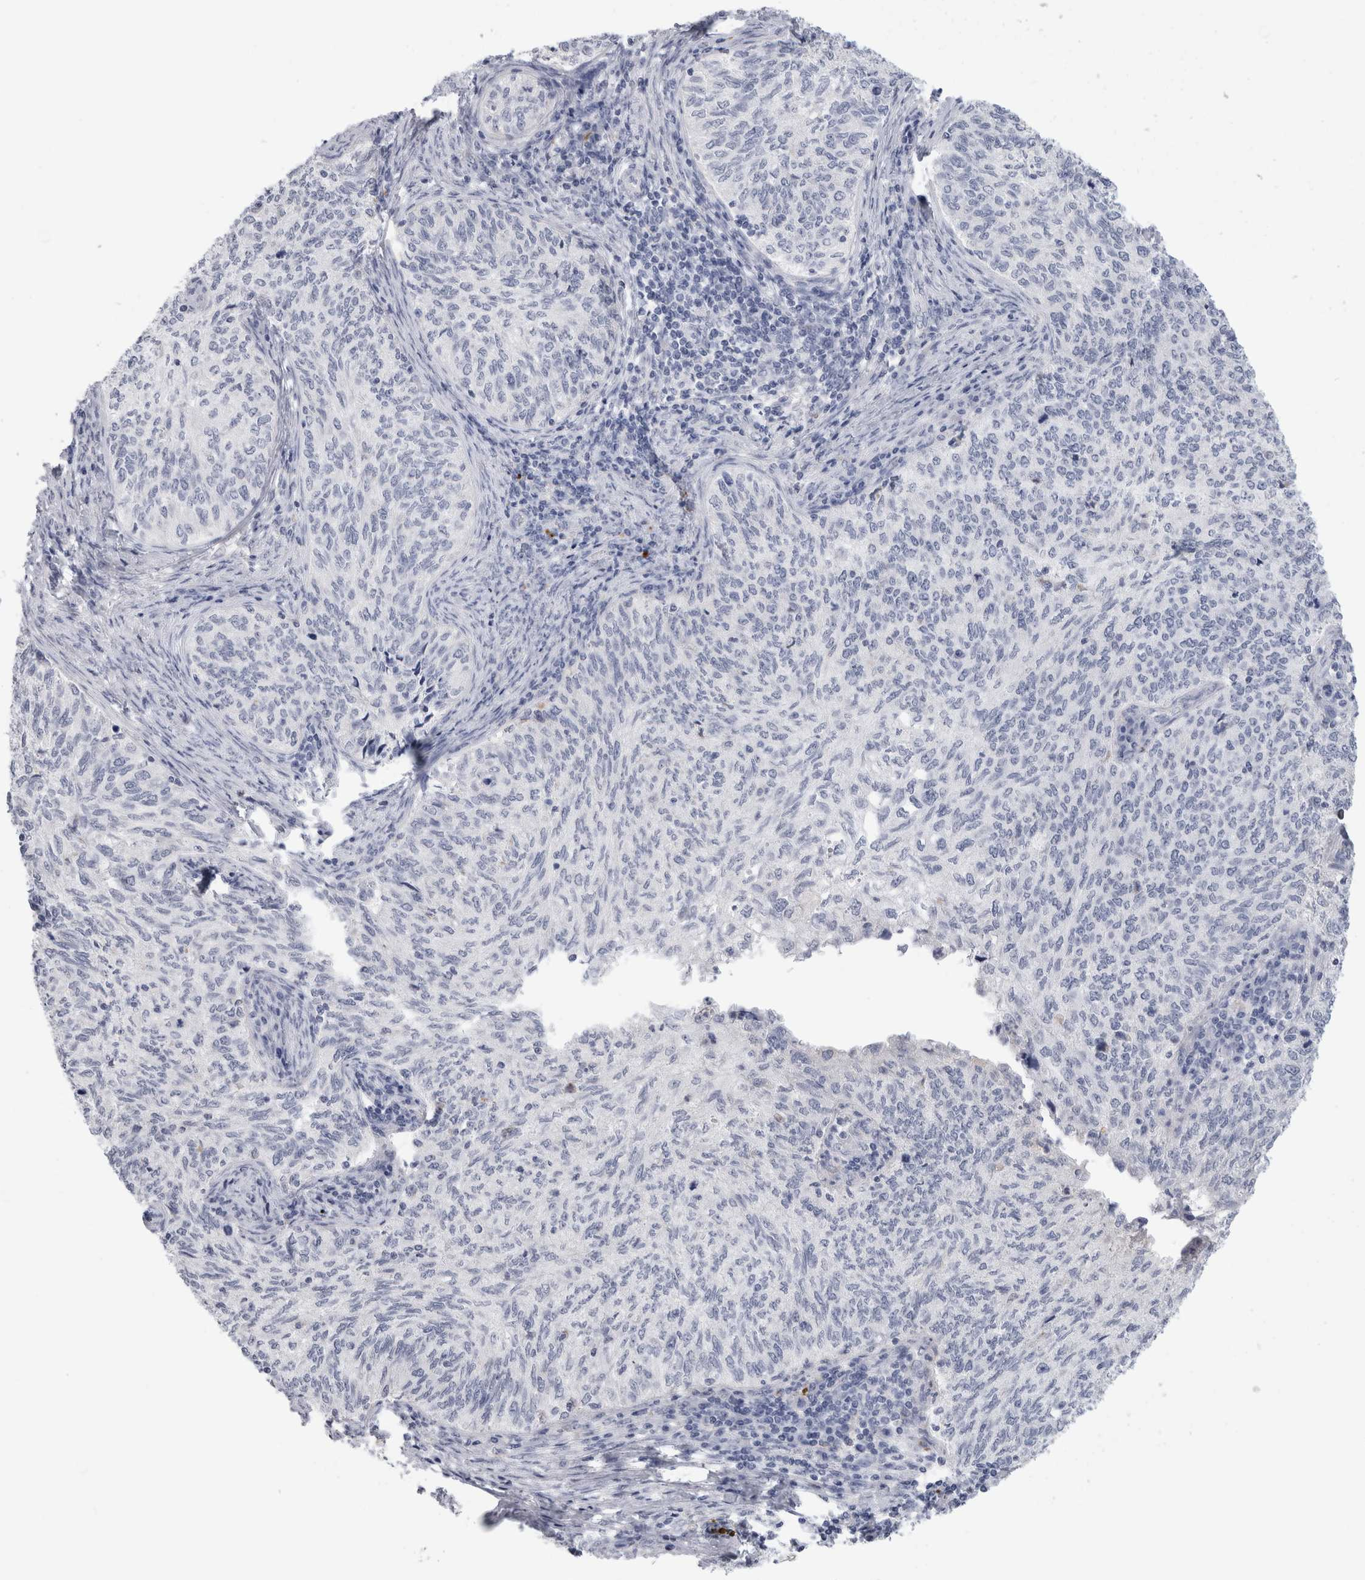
{"staining": {"intensity": "negative", "quantity": "none", "location": "none"}, "tissue": "cervical cancer", "cell_type": "Tumor cells", "image_type": "cancer", "snomed": [{"axis": "morphology", "description": "Squamous cell carcinoma, NOS"}, {"axis": "topography", "description": "Cervix"}], "caption": "Squamous cell carcinoma (cervical) was stained to show a protein in brown. There is no significant expression in tumor cells.", "gene": "ANKMY1", "patient": {"sex": "female", "age": 30}}